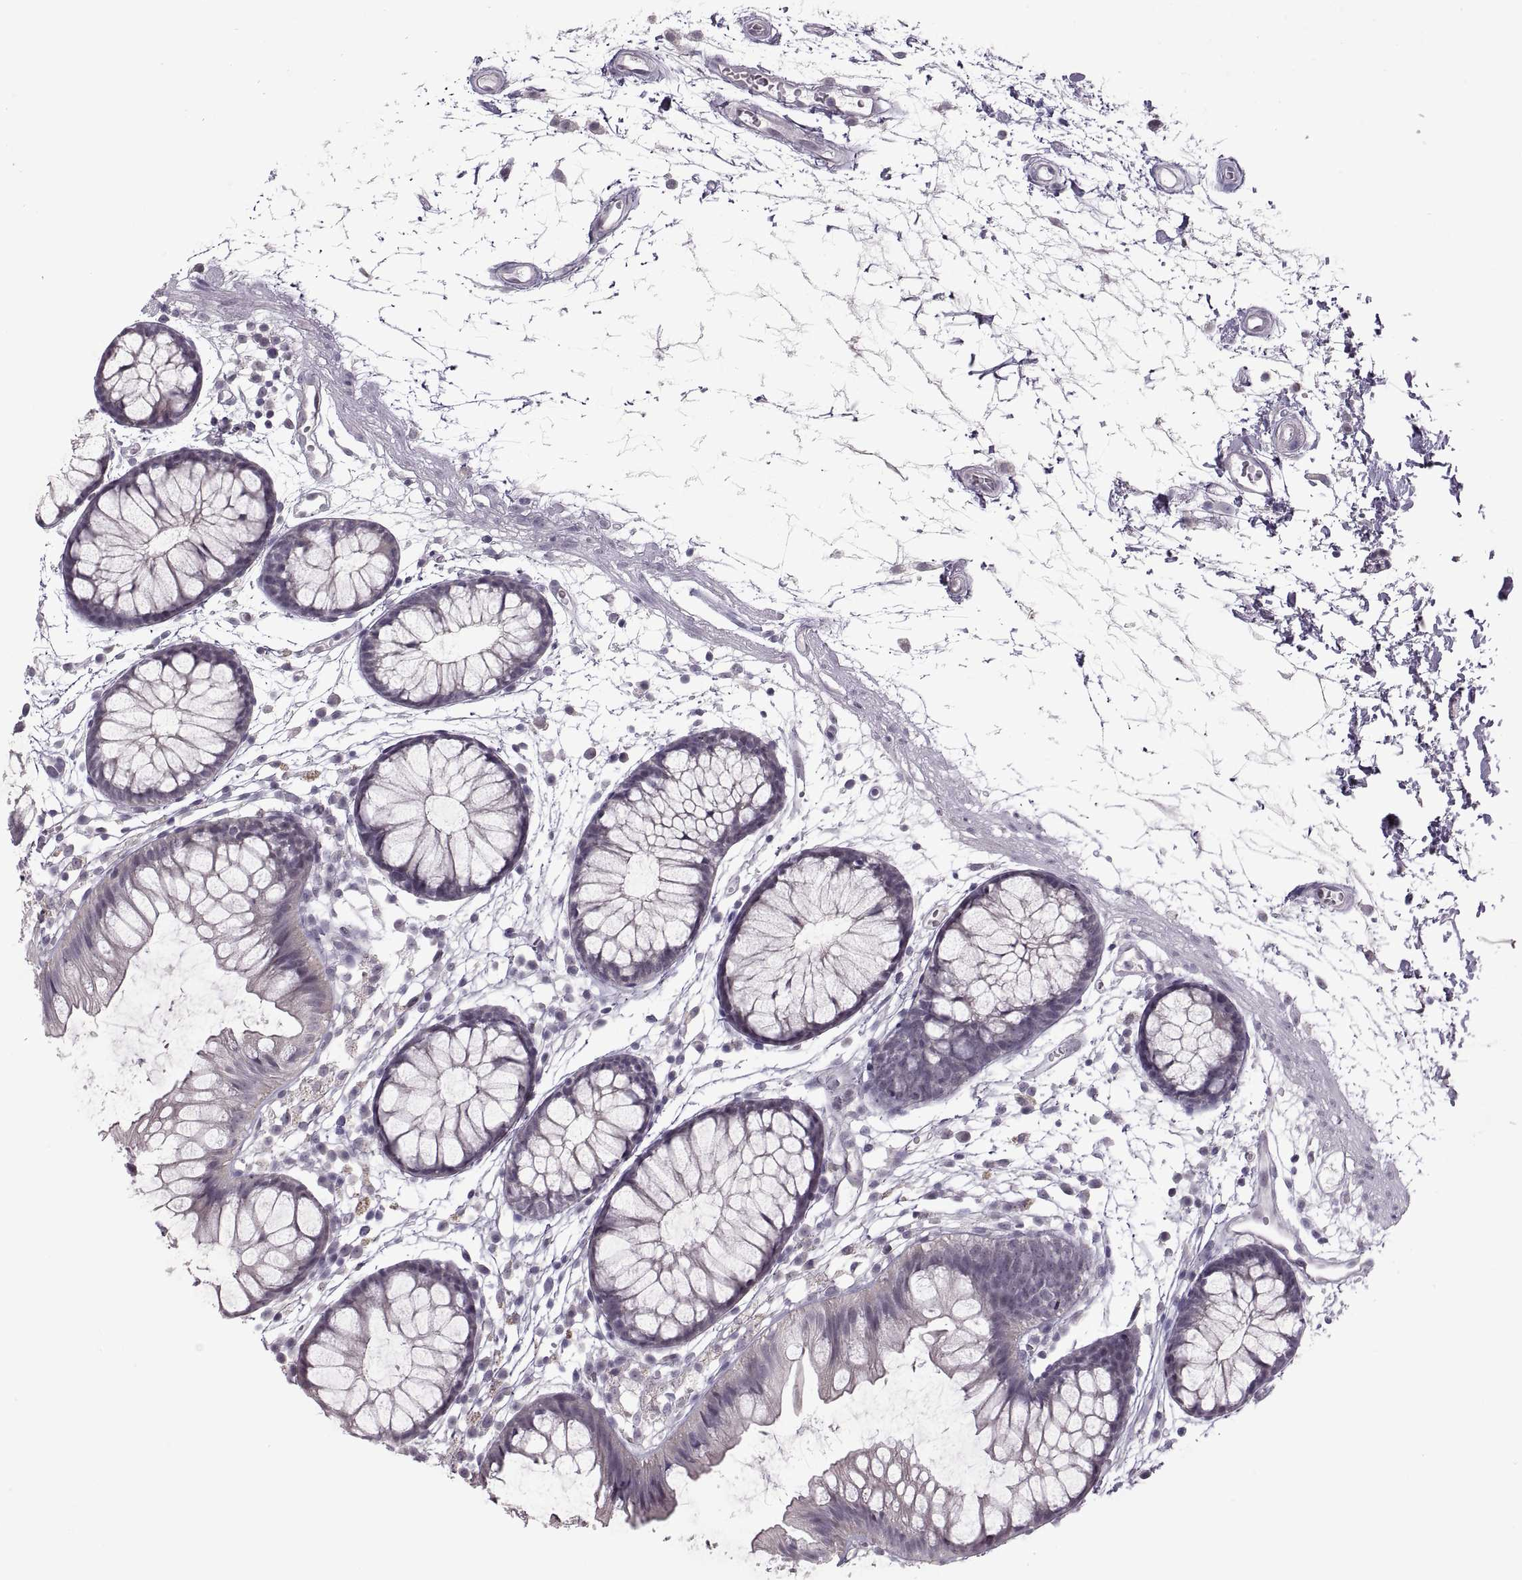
{"staining": {"intensity": "negative", "quantity": "none", "location": "none"}, "tissue": "colon", "cell_type": "Endothelial cells", "image_type": "normal", "snomed": [{"axis": "morphology", "description": "Normal tissue, NOS"}, {"axis": "morphology", "description": "Adenocarcinoma, NOS"}, {"axis": "topography", "description": "Colon"}], "caption": "Immunohistochemistry image of benign colon: colon stained with DAB displays no significant protein positivity in endothelial cells. (IHC, brightfield microscopy, high magnification).", "gene": "MGAT4D", "patient": {"sex": "male", "age": 65}}